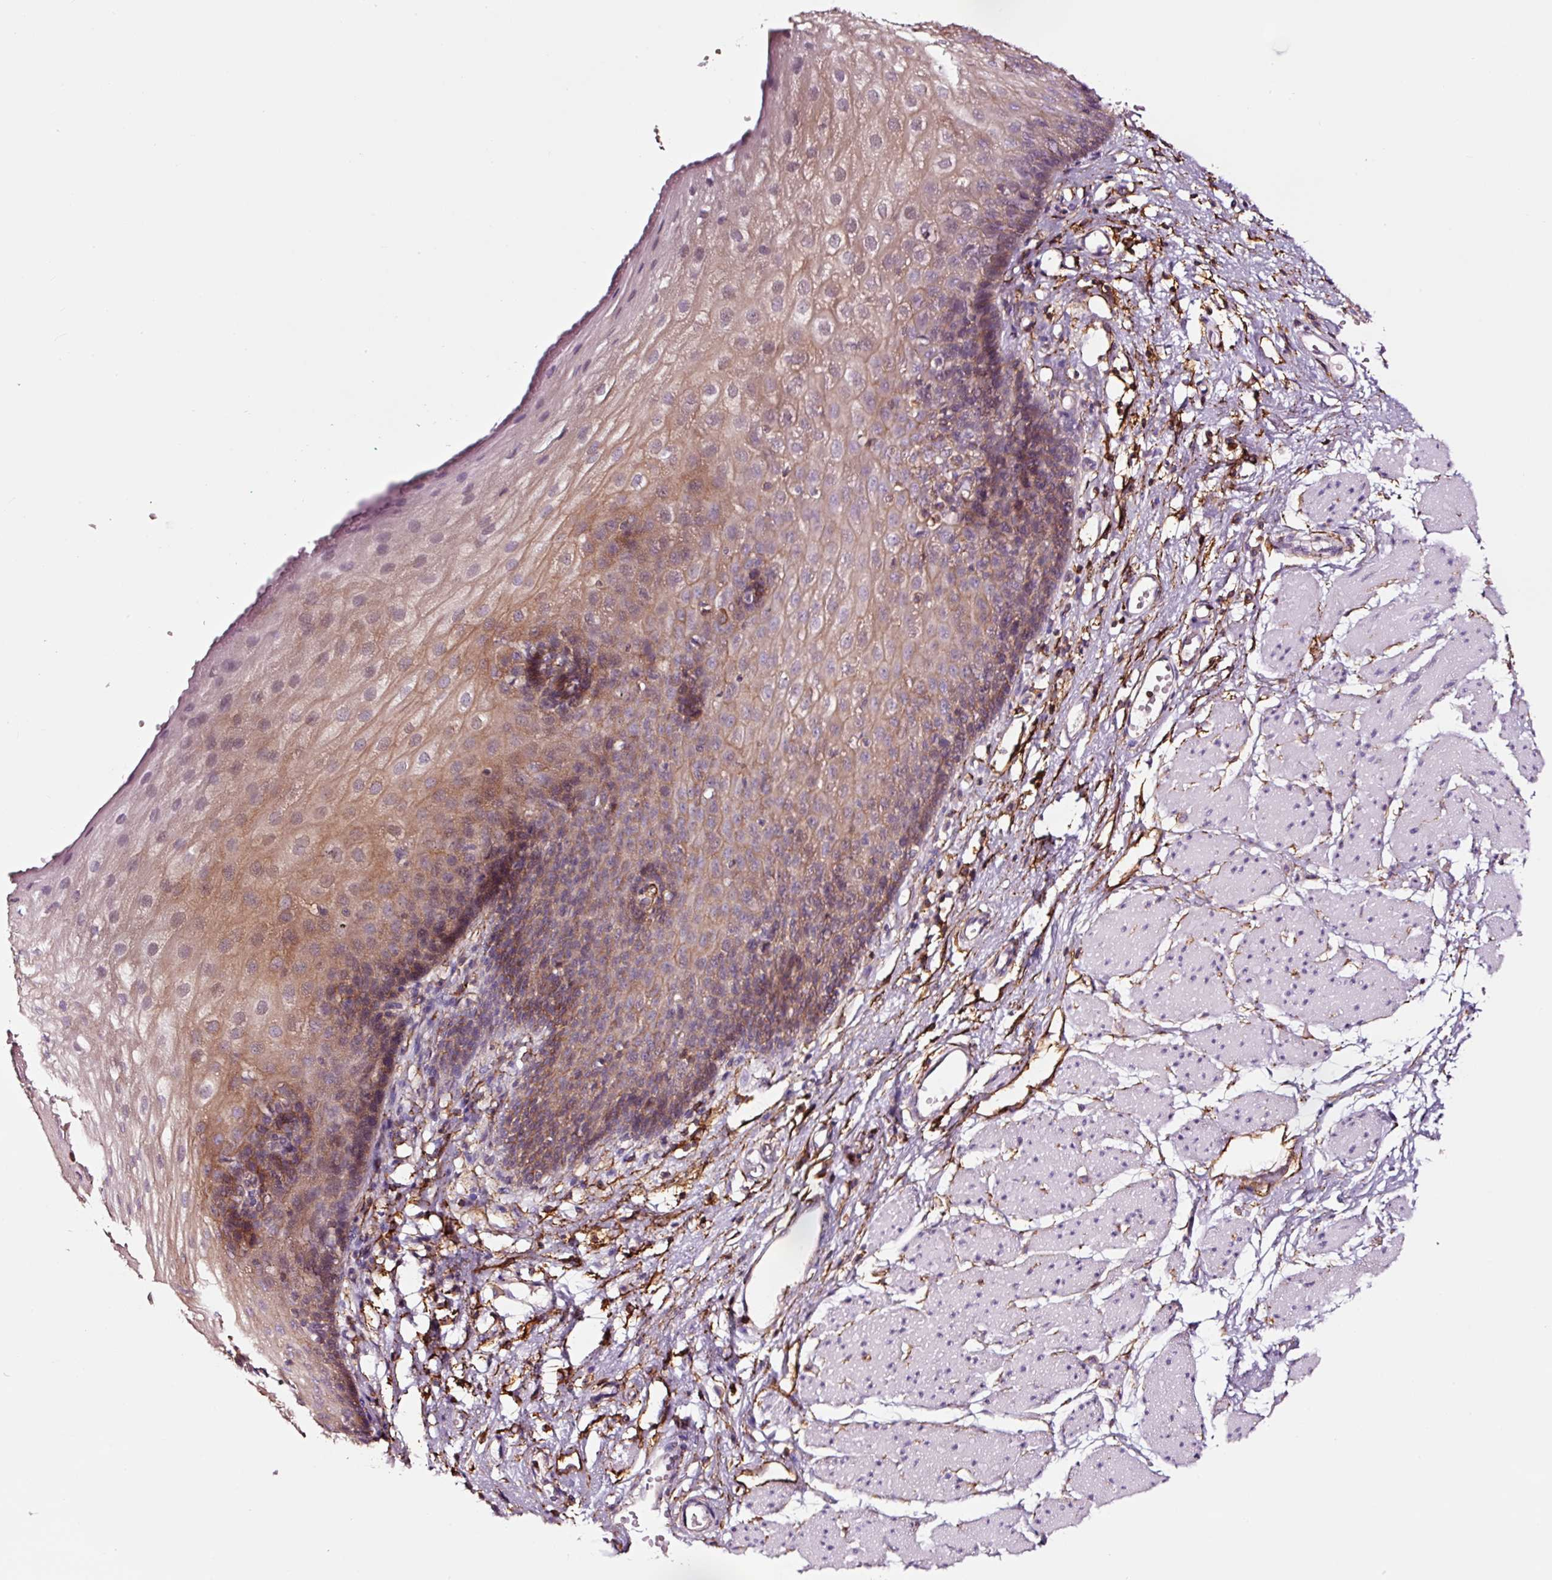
{"staining": {"intensity": "moderate", "quantity": "25%-75%", "location": "cytoplasmic/membranous"}, "tissue": "esophagus", "cell_type": "Squamous epithelial cells", "image_type": "normal", "snomed": [{"axis": "morphology", "description": "Normal tissue, NOS"}, {"axis": "topography", "description": "Esophagus"}], "caption": "About 25%-75% of squamous epithelial cells in normal esophagus exhibit moderate cytoplasmic/membranous protein staining as visualized by brown immunohistochemical staining.", "gene": "ADD3", "patient": {"sex": "male", "age": 69}}